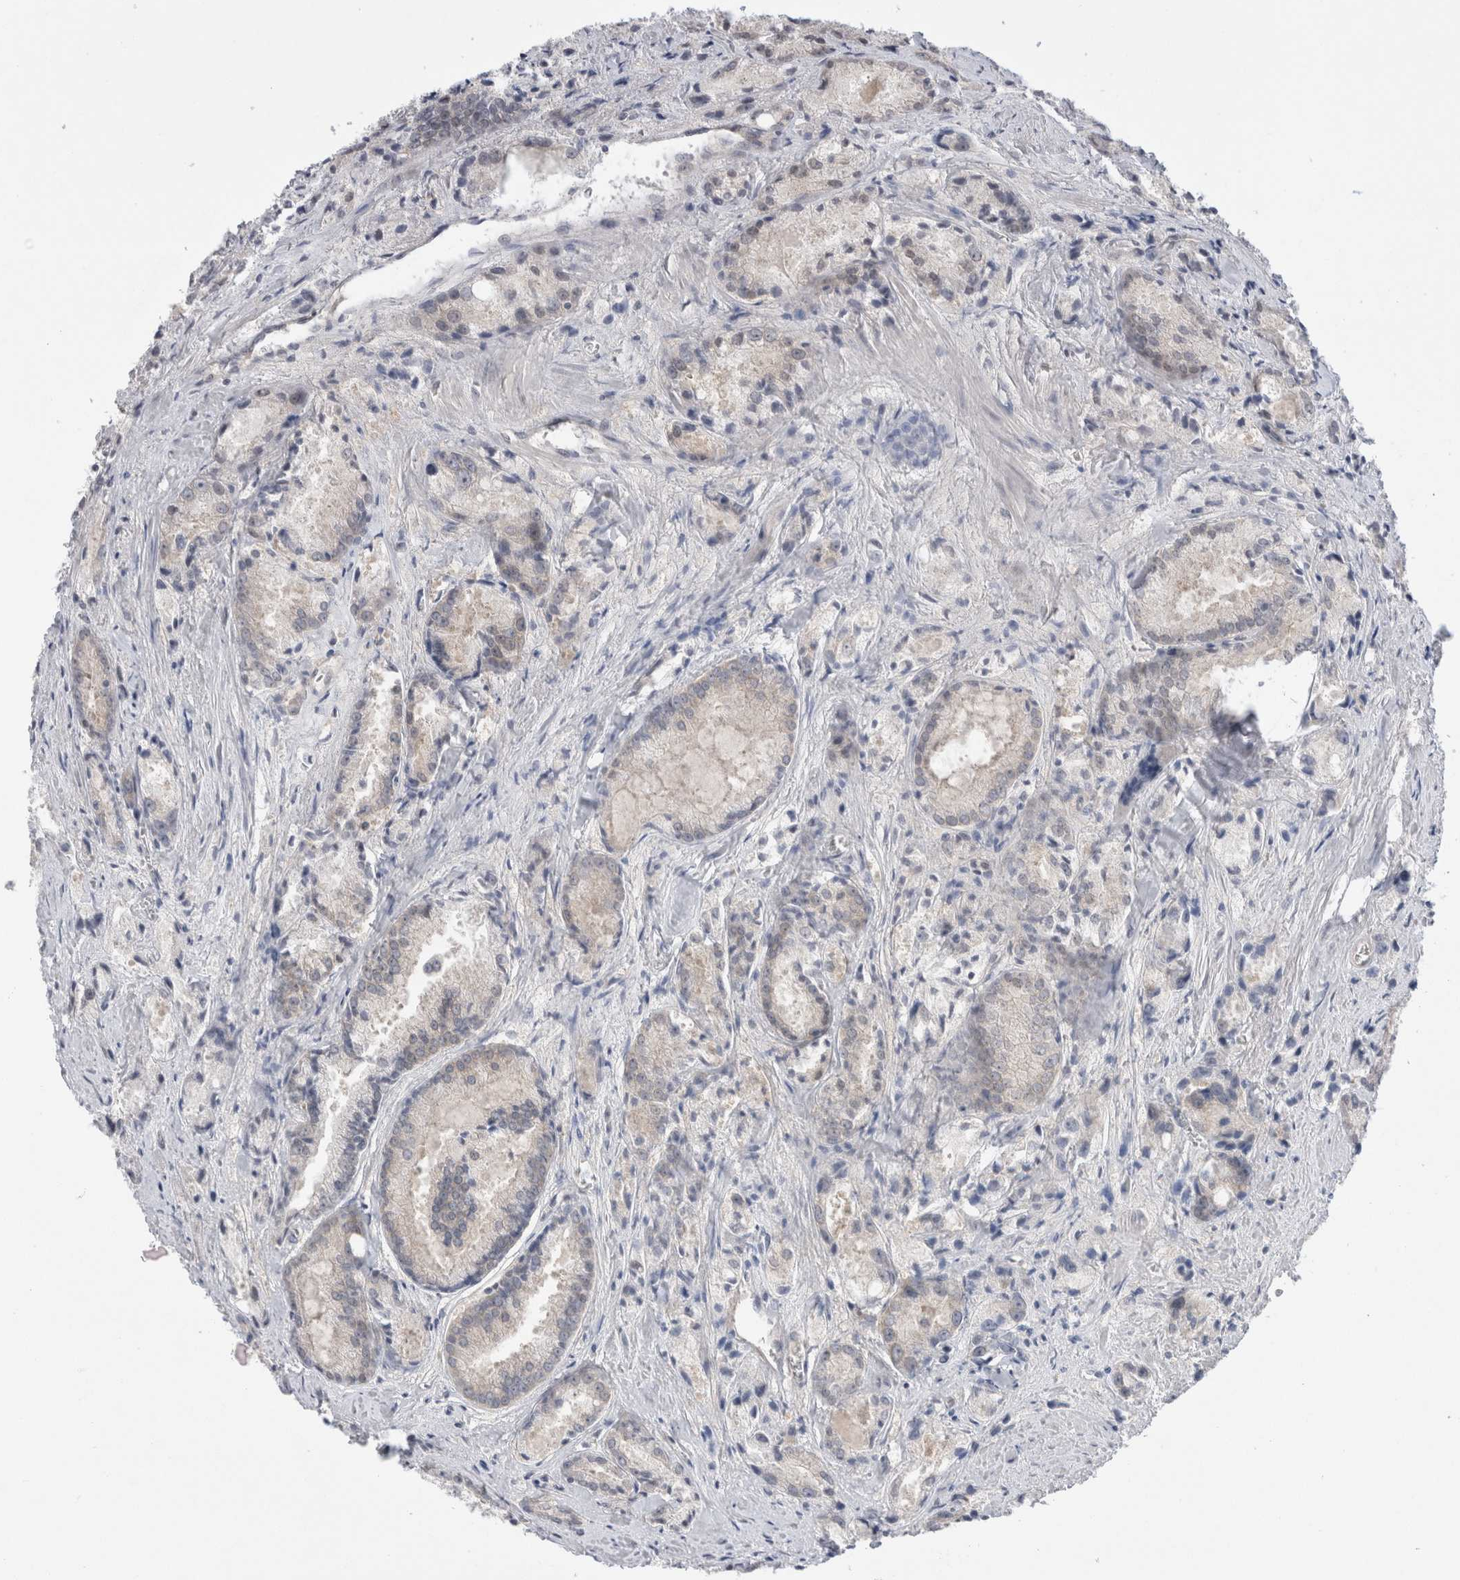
{"staining": {"intensity": "negative", "quantity": "none", "location": "none"}, "tissue": "prostate cancer", "cell_type": "Tumor cells", "image_type": "cancer", "snomed": [{"axis": "morphology", "description": "Adenocarcinoma, Low grade"}, {"axis": "topography", "description": "Prostate"}], "caption": "Protein analysis of low-grade adenocarcinoma (prostate) demonstrates no significant positivity in tumor cells.", "gene": "WIPF2", "patient": {"sex": "male", "age": 64}}